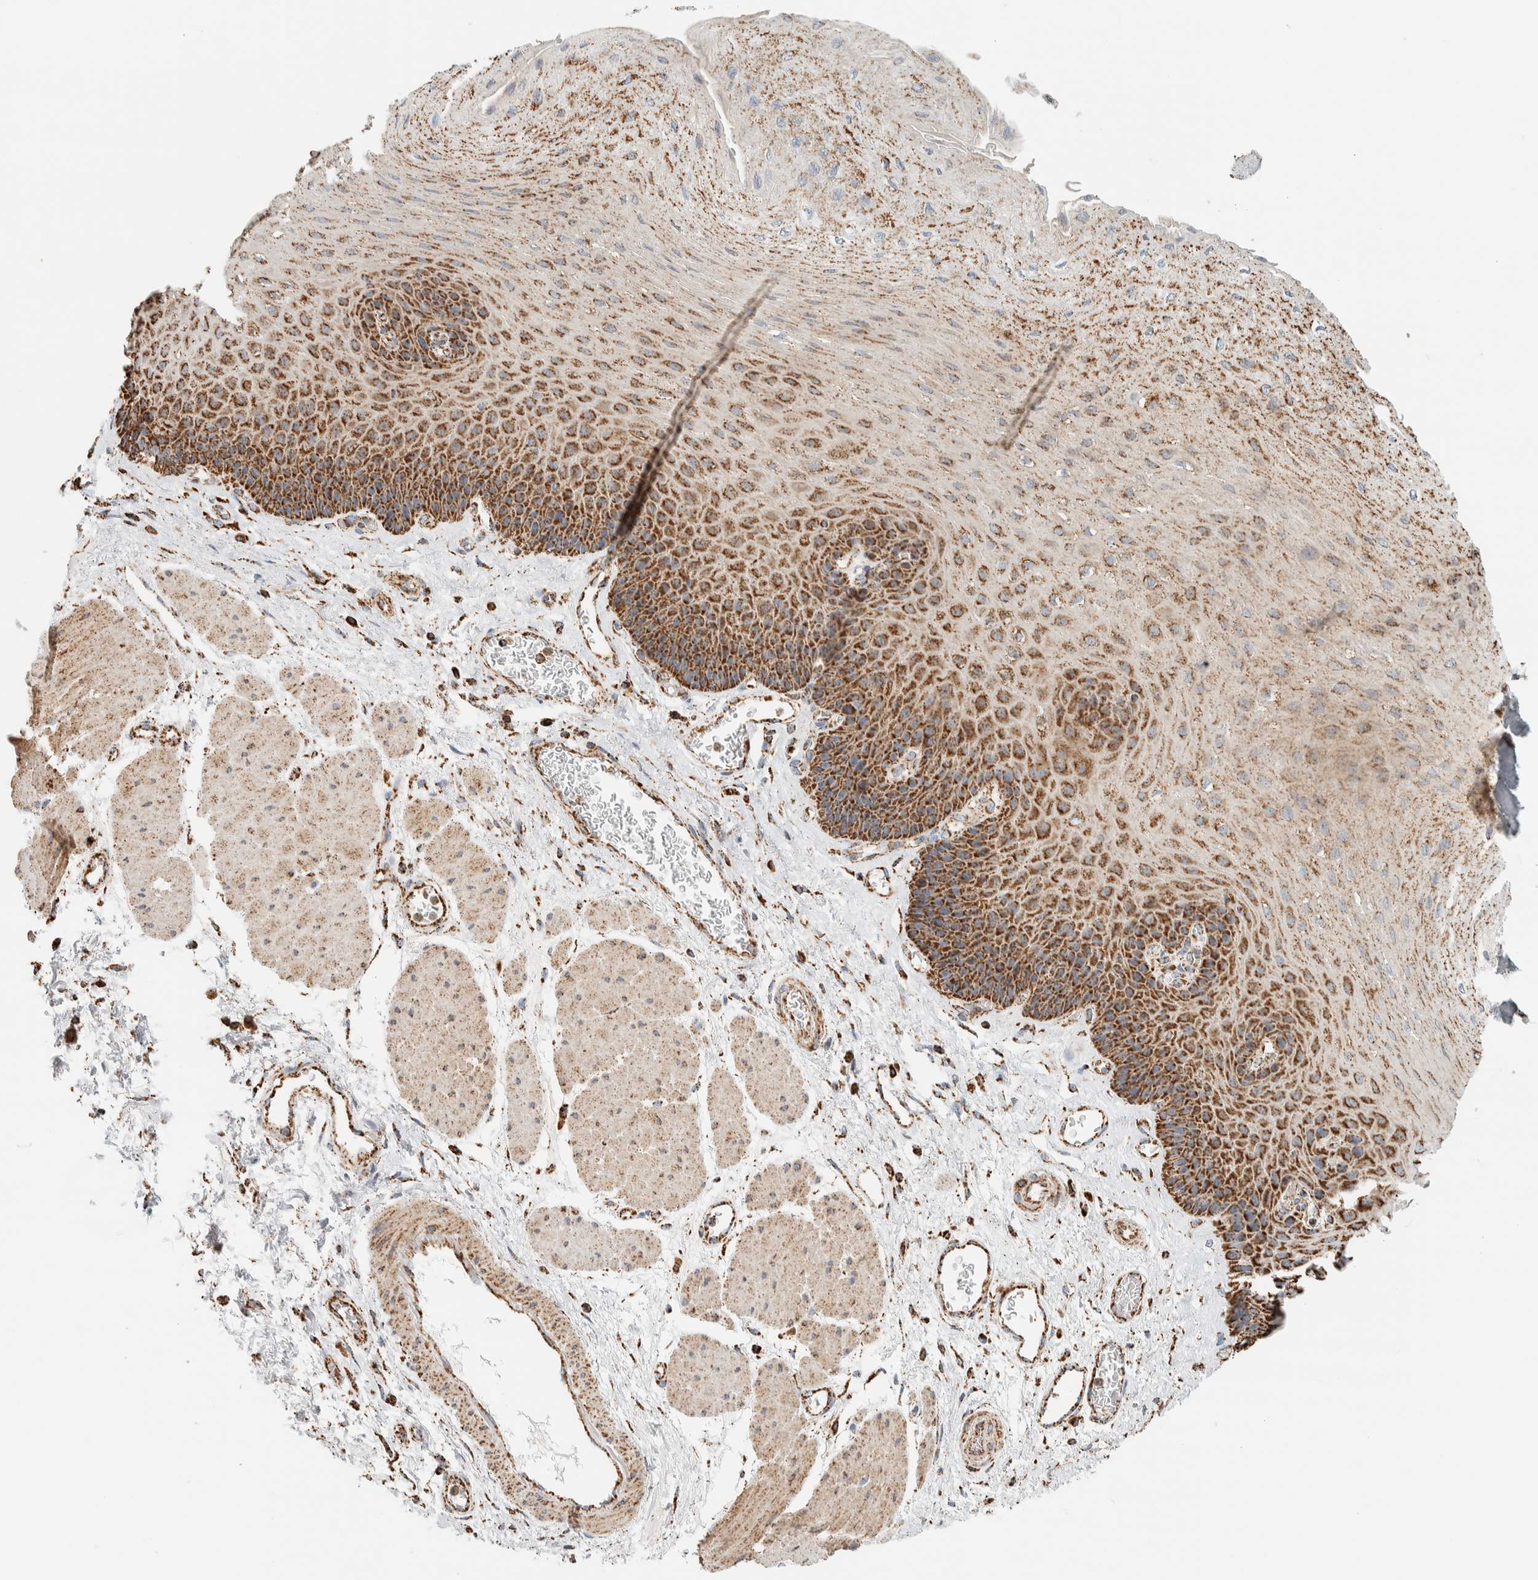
{"staining": {"intensity": "moderate", "quantity": ">75%", "location": "cytoplasmic/membranous"}, "tissue": "esophagus", "cell_type": "Squamous epithelial cells", "image_type": "normal", "snomed": [{"axis": "morphology", "description": "Normal tissue, NOS"}, {"axis": "topography", "description": "Esophagus"}], "caption": "Normal esophagus reveals moderate cytoplasmic/membranous staining in approximately >75% of squamous epithelial cells, visualized by immunohistochemistry. The protein of interest is stained brown, and the nuclei are stained in blue (DAB IHC with brightfield microscopy, high magnification).", "gene": "ZNF454", "patient": {"sex": "female", "age": 72}}